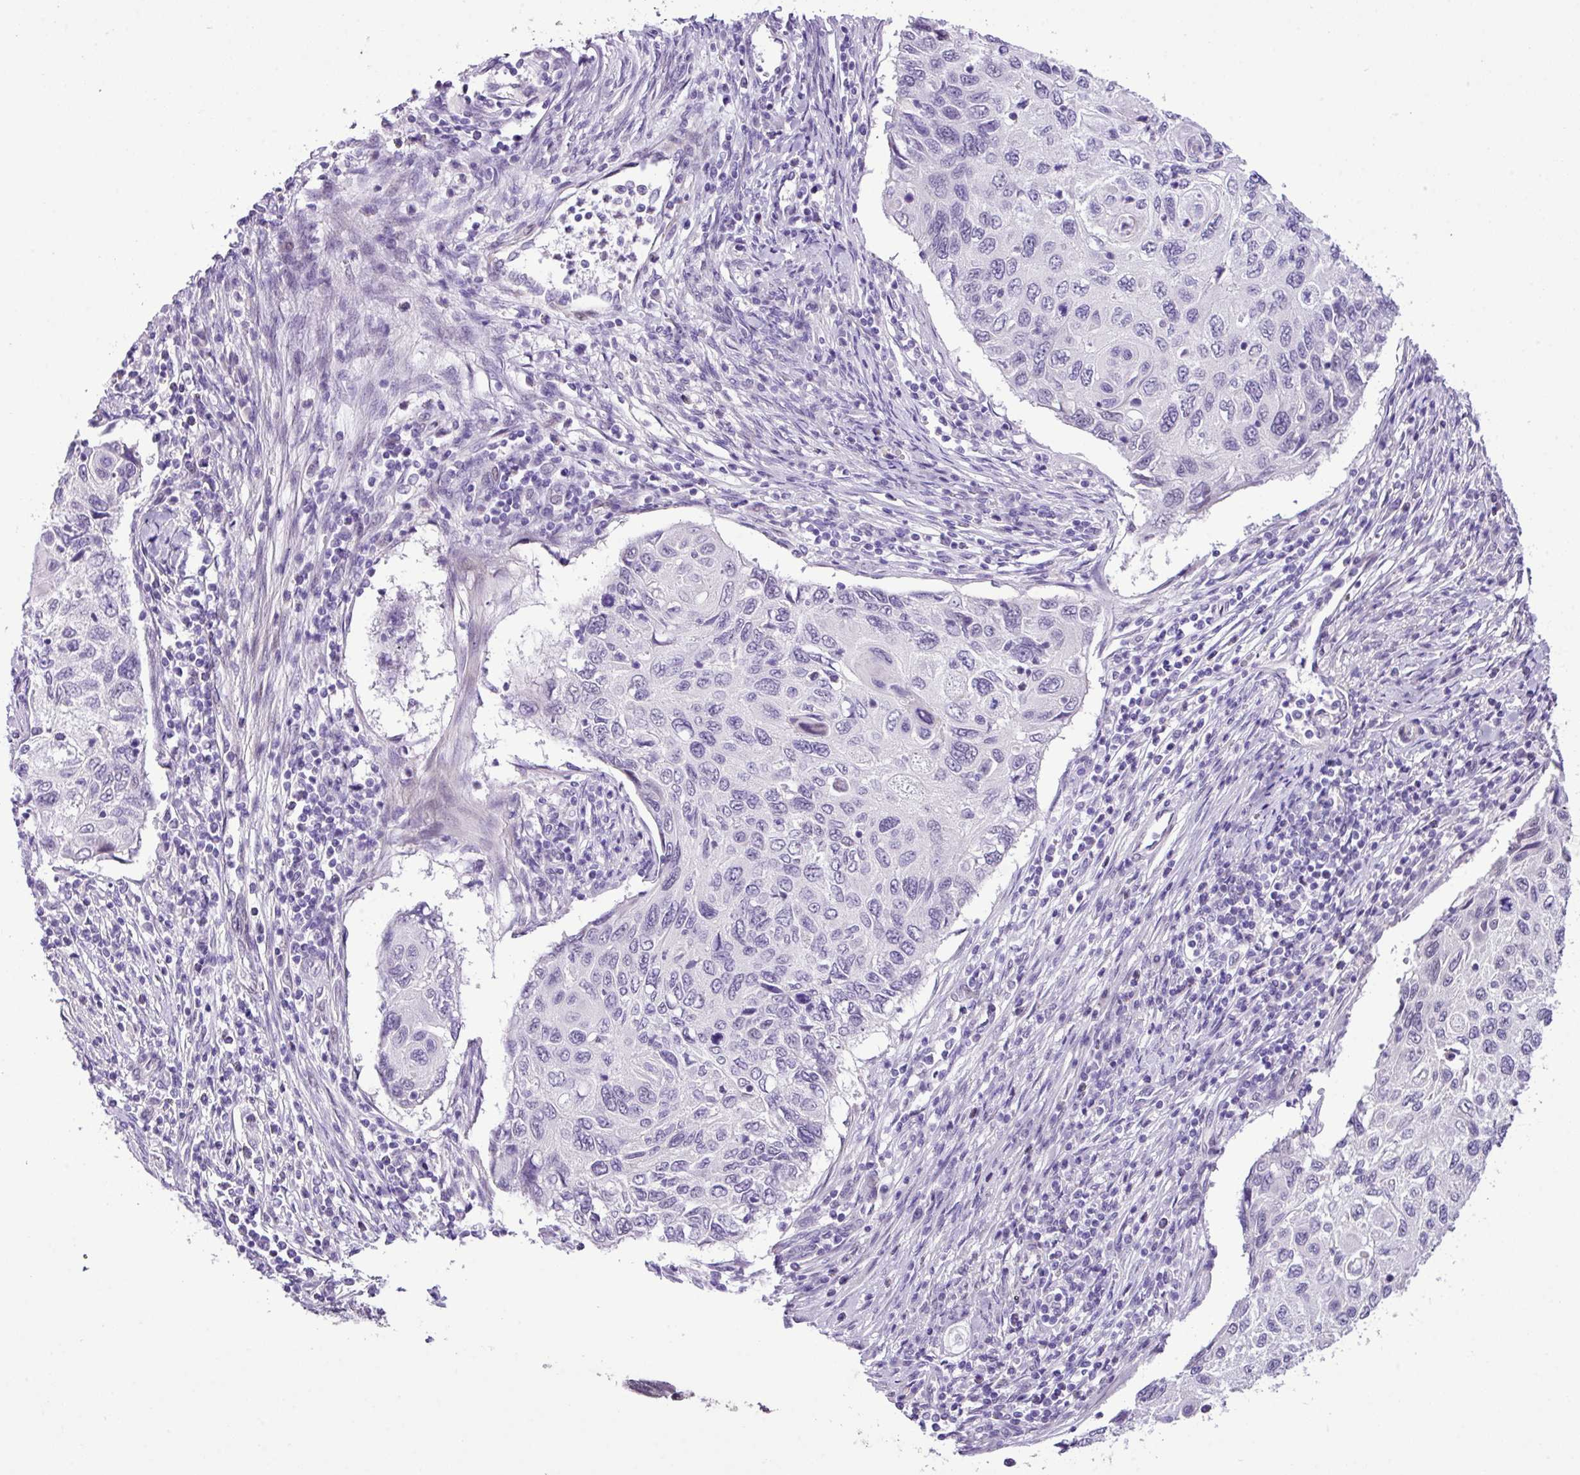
{"staining": {"intensity": "negative", "quantity": "none", "location": "none"}, "tissue": "cervical cancer", "cell_type": "Tumor cells", "image_type": "cancer", "snomed": [{"axis": "morphology", "description": "Squamous cell carcinoma, NOS"}, {"axis": "topography", "description": "Cervix"}], "caption": "Cervical cancer (squamous cell carcinoma) stained for a protein using immunohistochemistry displays no staining tumor cells.", "gene": "YLPM1", "patient": {"sex": "female", "age": 70}}